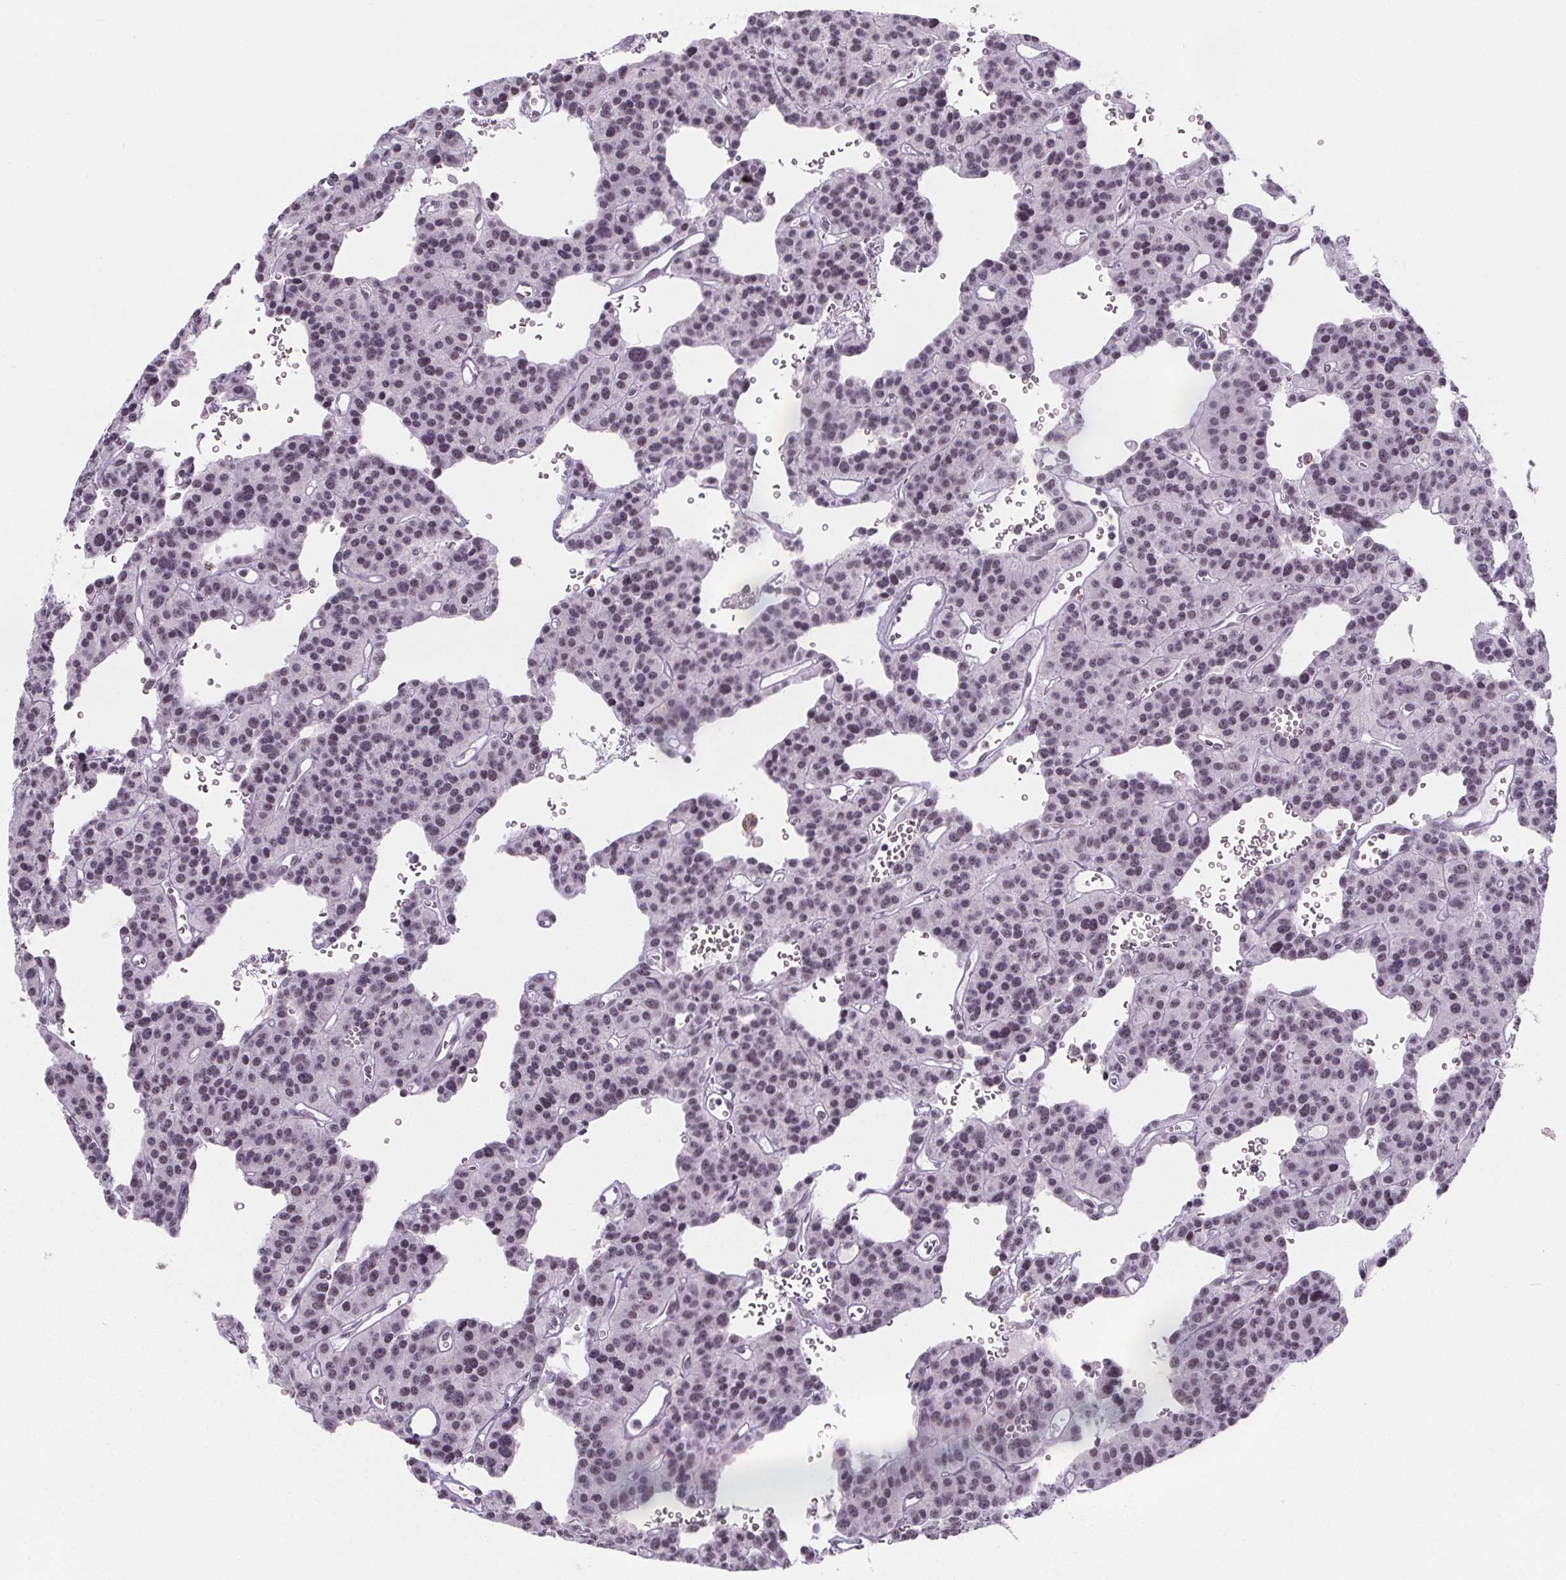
{"staining": {"intensity": "negative", "quantity": "none", "location": "none"}, "tissue": "carcinoid", "cell_type": "Tumor cells", "image_type": "cancer", "snomed": [{"axis": "morphology", "description": "Carcinoid, malignant, NOS"}, {"axis": "topography", "description": "Lung"}], "caption": "Immunohistochemistry (IHC) of carcinoid demonstrates no positivity in tumor cells.", "gene": "ZNF572", "patient": {"sex": "female", "age": 71}}